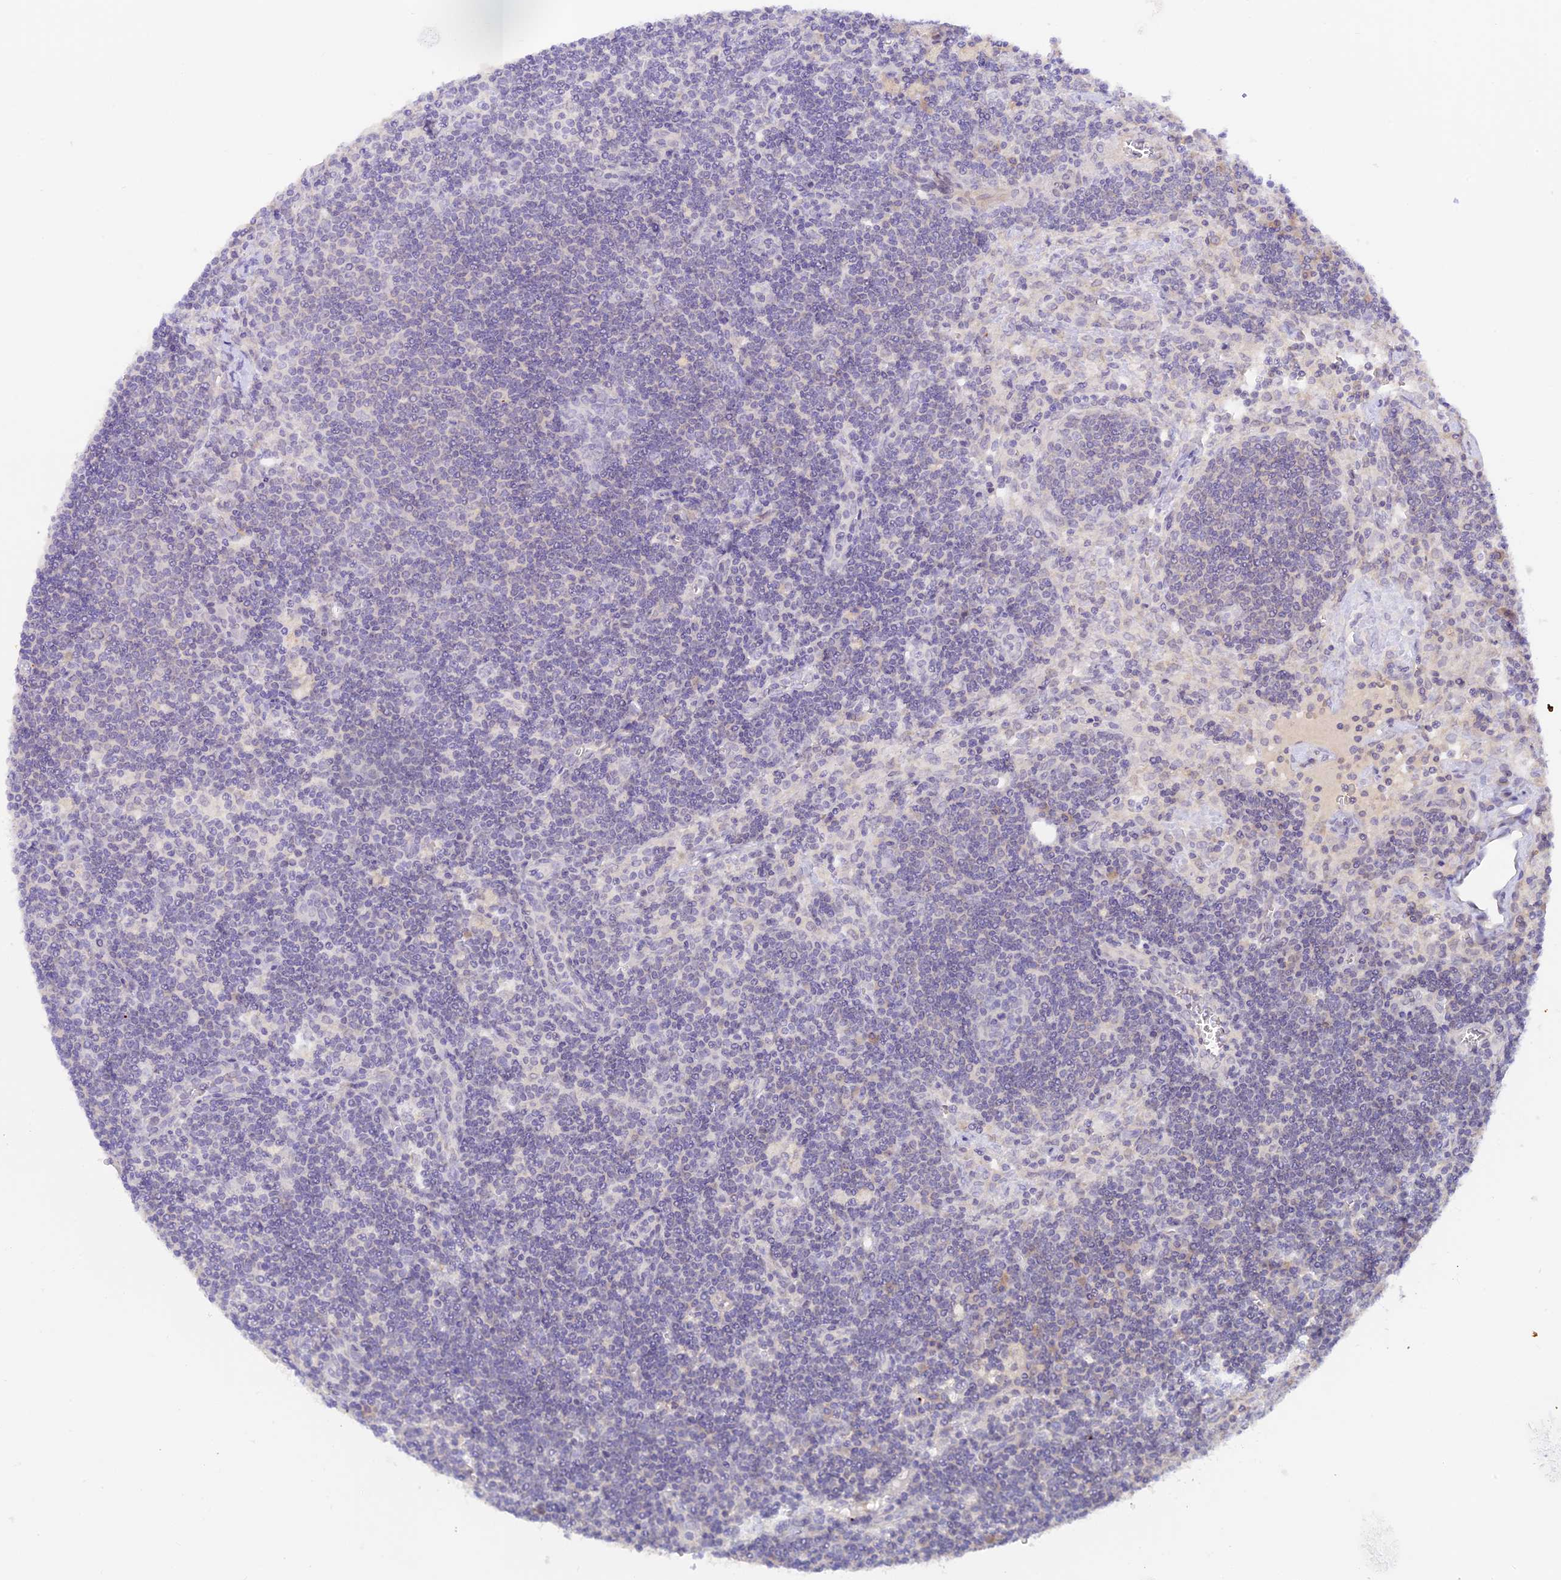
{"staining": {"intensity": "negative", "quantity": "none", "location": "none"}, "tissue": "lymph node", "cell_type": "Germinal center cells", "image_type": "normal", "snomed": [{"axis": "morphology", "description": "Normal tissue, NOS"}, {"axis": "topography", "description": "Lymph node"}], "caption": "Immunohistochemistry histopathology image of unremarkable lymph node: lymph node stained with DAB shows no significant protein expression in germinal center cells.", "gene": "CAMSAP3", "patient": {"sex": "male", "age": 58}}